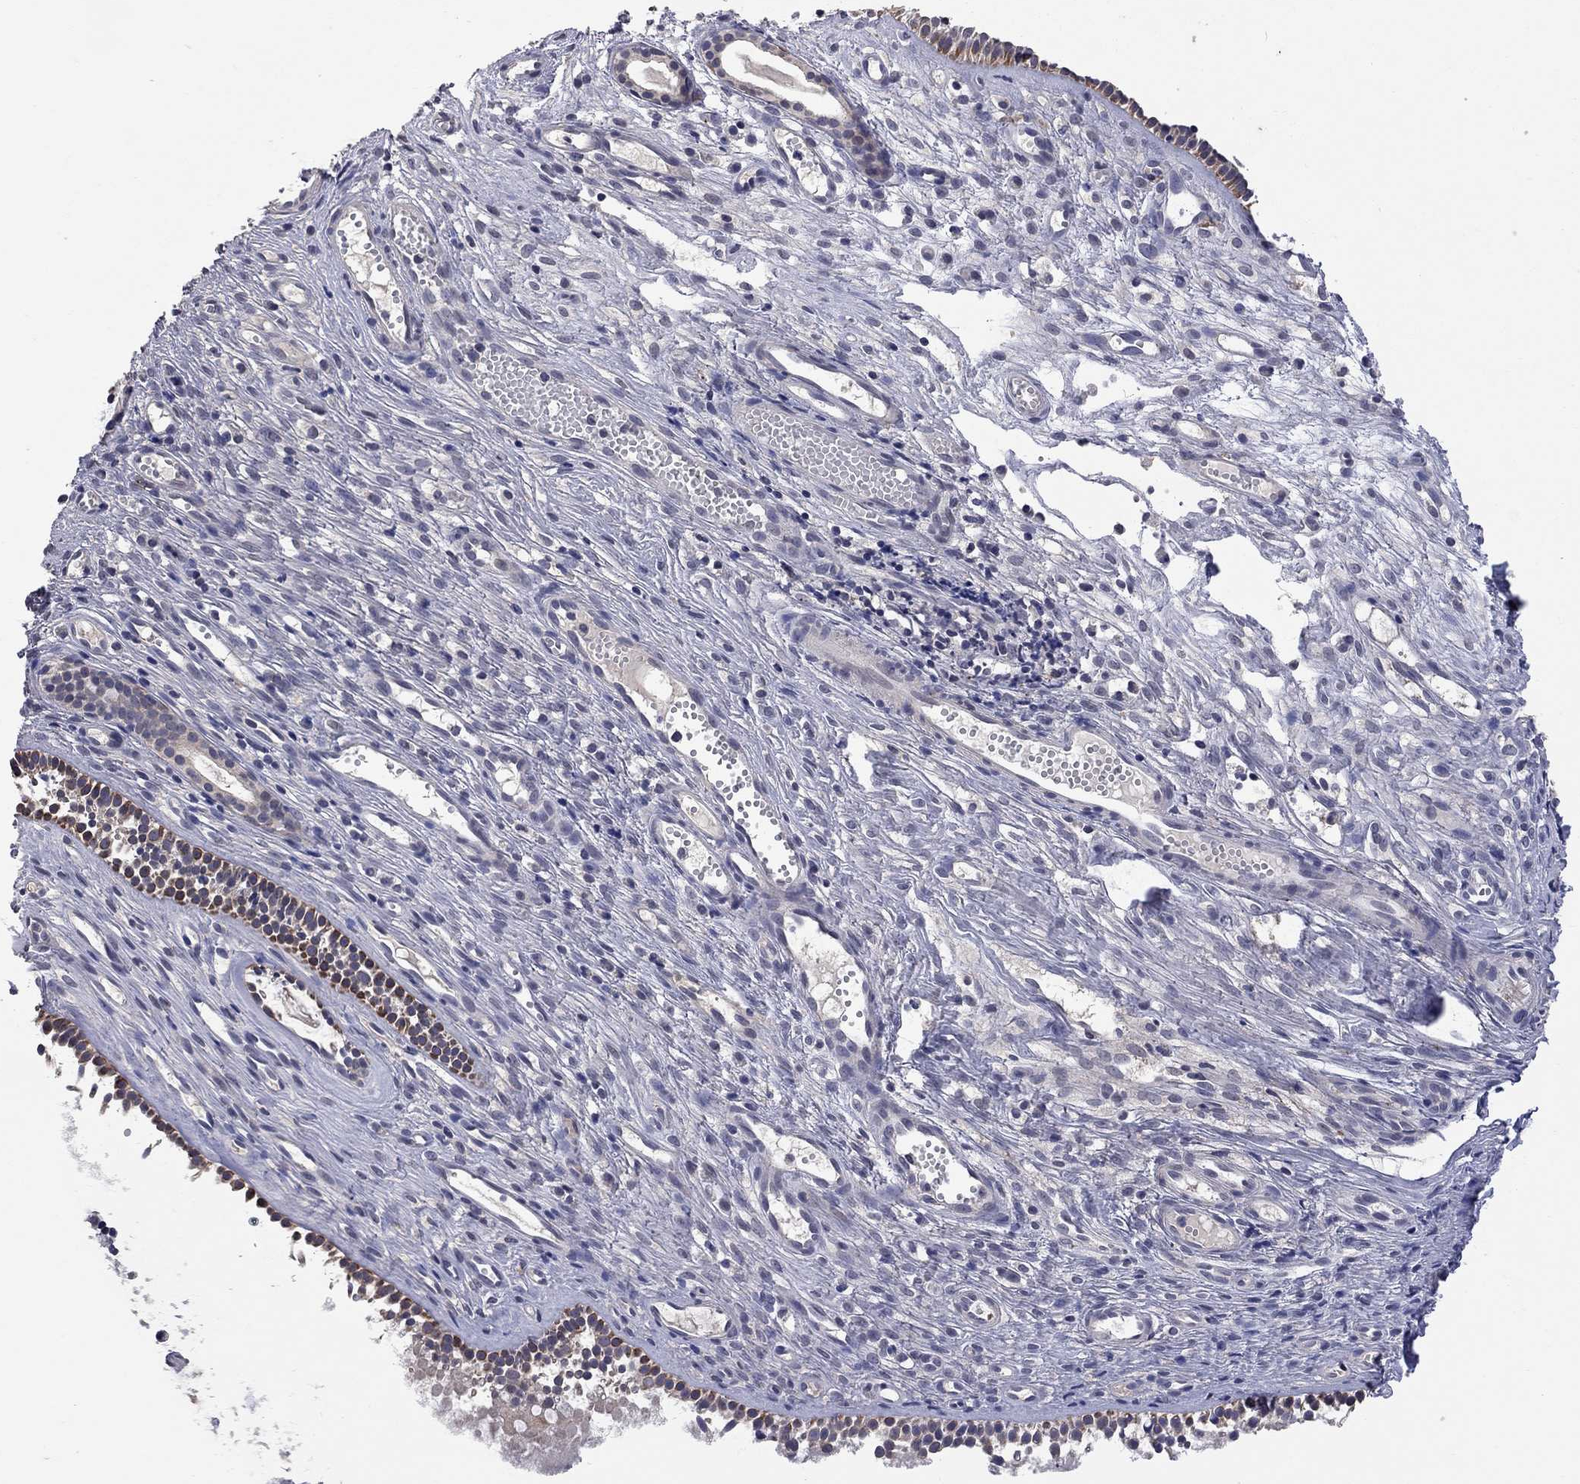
{"staining": {"intensity": "moderate", "quantity": "<25%", "location": "cytoplasmic/membranous"}, "tissue": "nasopharynx", "cell_type": "Respiratory epithelial cells", "image_type": "normal", "snomed": [{"axis": "morphology", "description": "Normal tissue, NOS"}, {"axis": "topography", "description": "Nasopharynx"}], "caption": "Approximately <25% of respiratory epithelial cells in normal human nasopharynx exhibit moderate cytoplasmic/membranous protein staining as visualized by brown immunohistochemical staining.", "gene": "FABP12", "patient": {"sex": "male", "age": 51}}